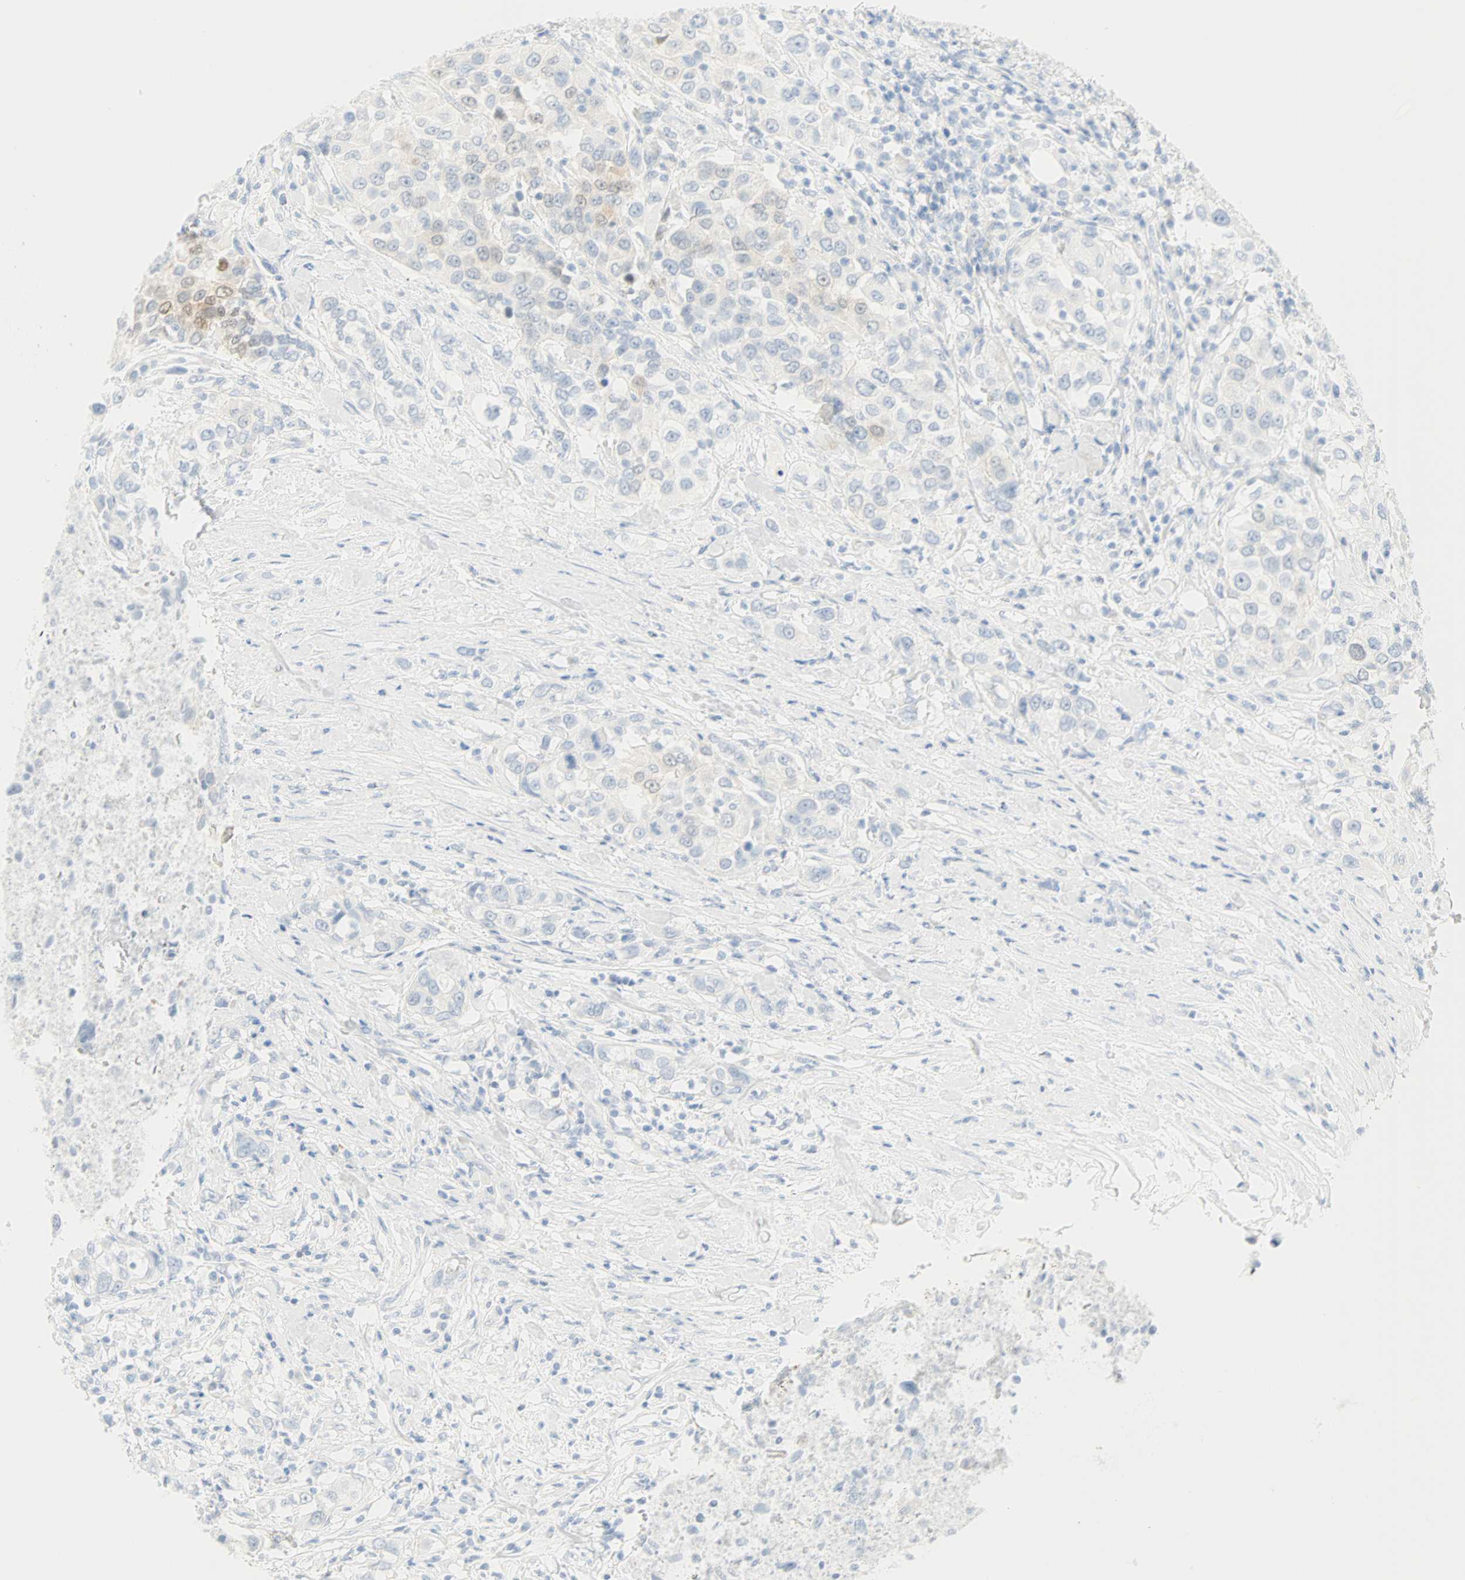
{"staining": {"intensity": "negative", "quantity": "none", "location": "none"}, "tissue": "urothelial cancer", "cell_type": "Tumor cells", "image_type": "cancer", "snomed": [{"axis": "morphology", "description": "Urothelial carcinoma, High grade"}, {"axis": "topography", "description": "Urinary bladder"}], "caption": "High-grade urothelial carcinoma was stained to show a protein in brown. There is no significant positivity in tumor cells.", "gene": "SELENBP1", "patient": {"sex": "female", "age": 80}}